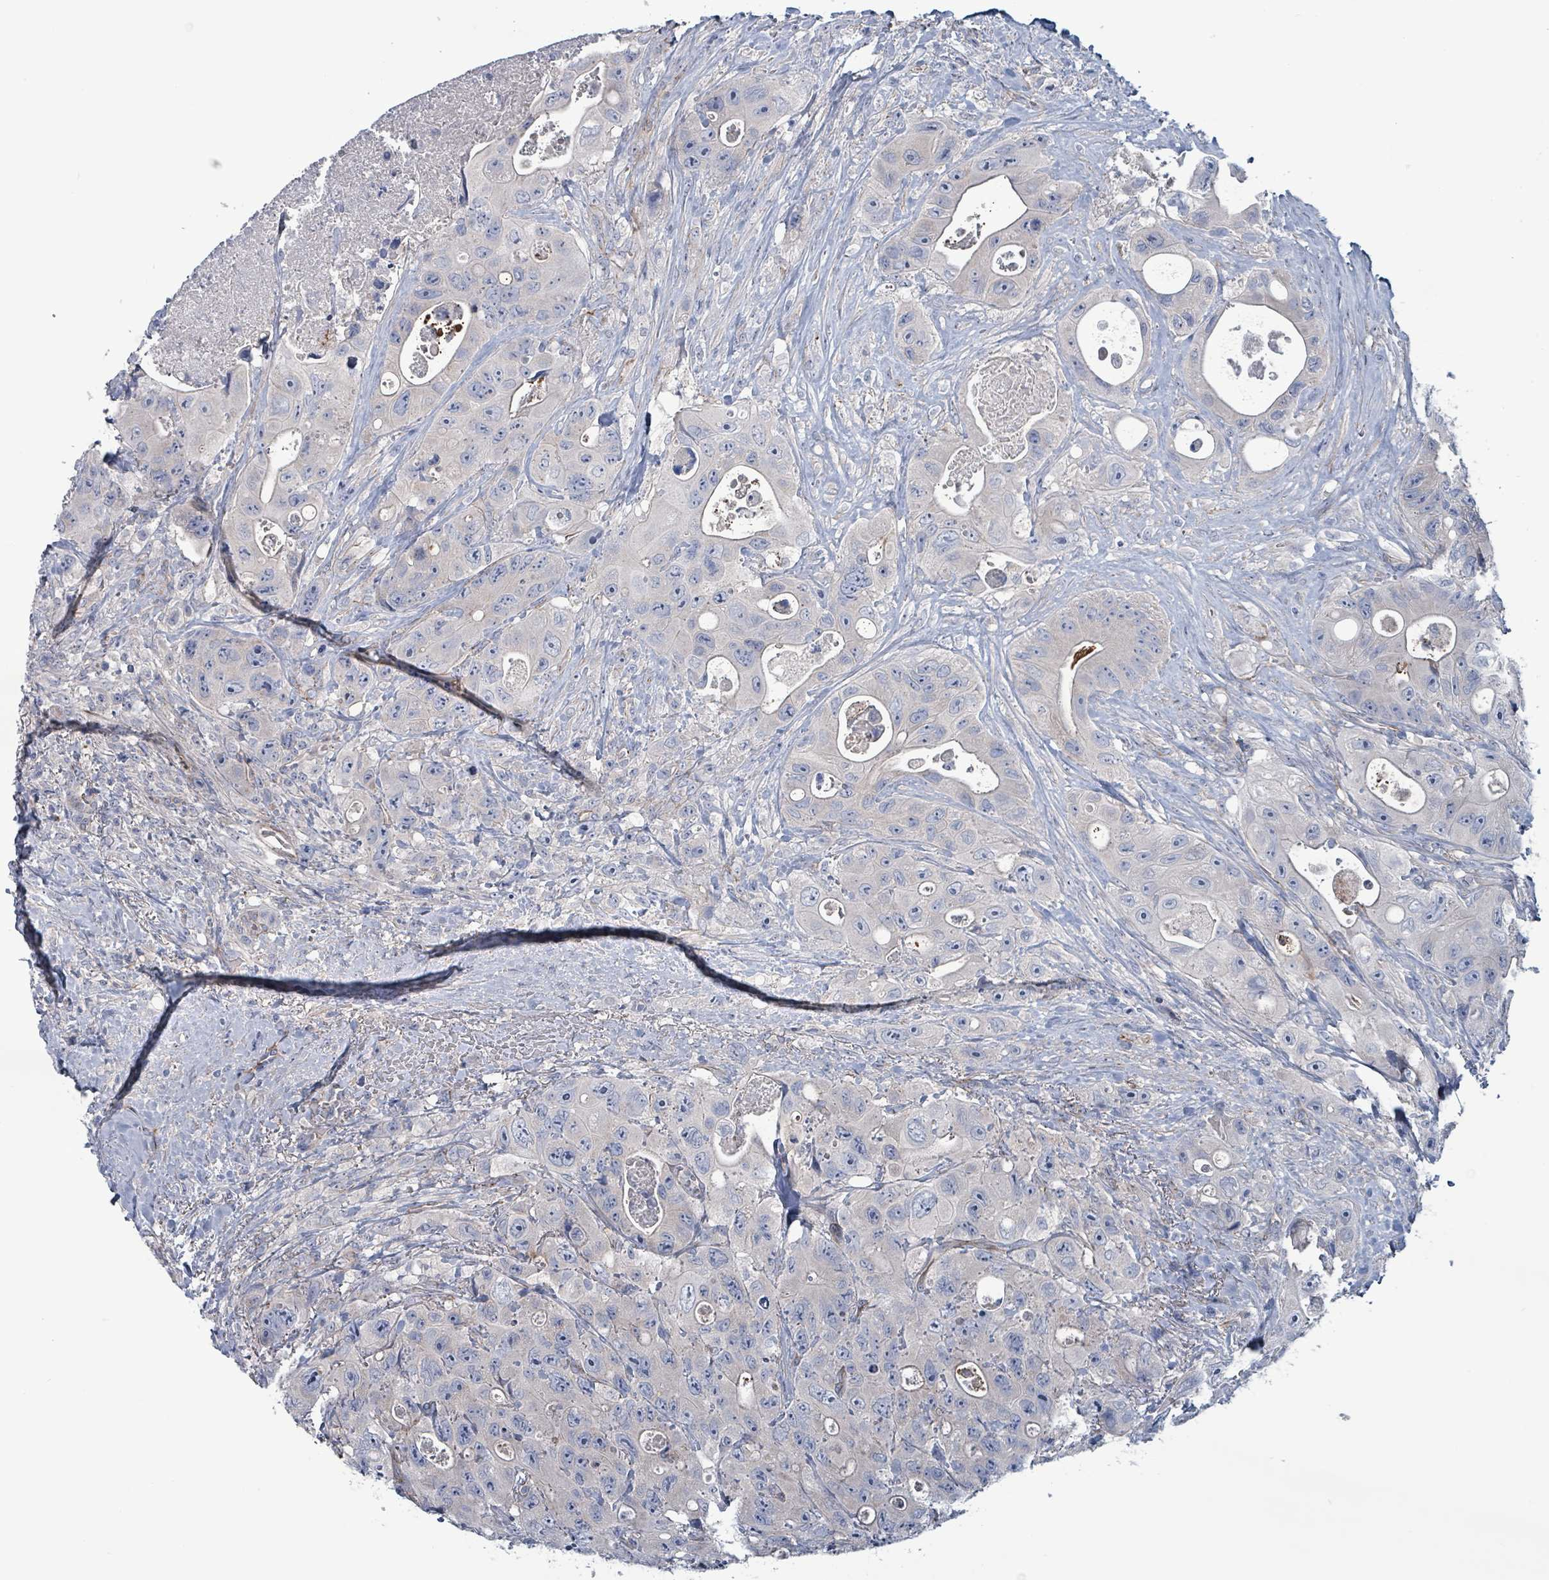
{"staining": {"intensity": "negative", "quantity": "none", "location": "none"}, "tissue": "colorectal cancer", "cell_type": "Tumor cells", "image_type": "cancer", "snomed": [{"axis": "morphology", "description": "Adenocarcinoma, NOS"}, {"axis": "topography", "description": "Colon"}], "caption": "Immunohistochemical staining of human adenocarcinoma (colorectal) reveals no significant positivity in tumor cells.", "gene": "TAAR5", "patient": {"sex": "female", "age": 46}}